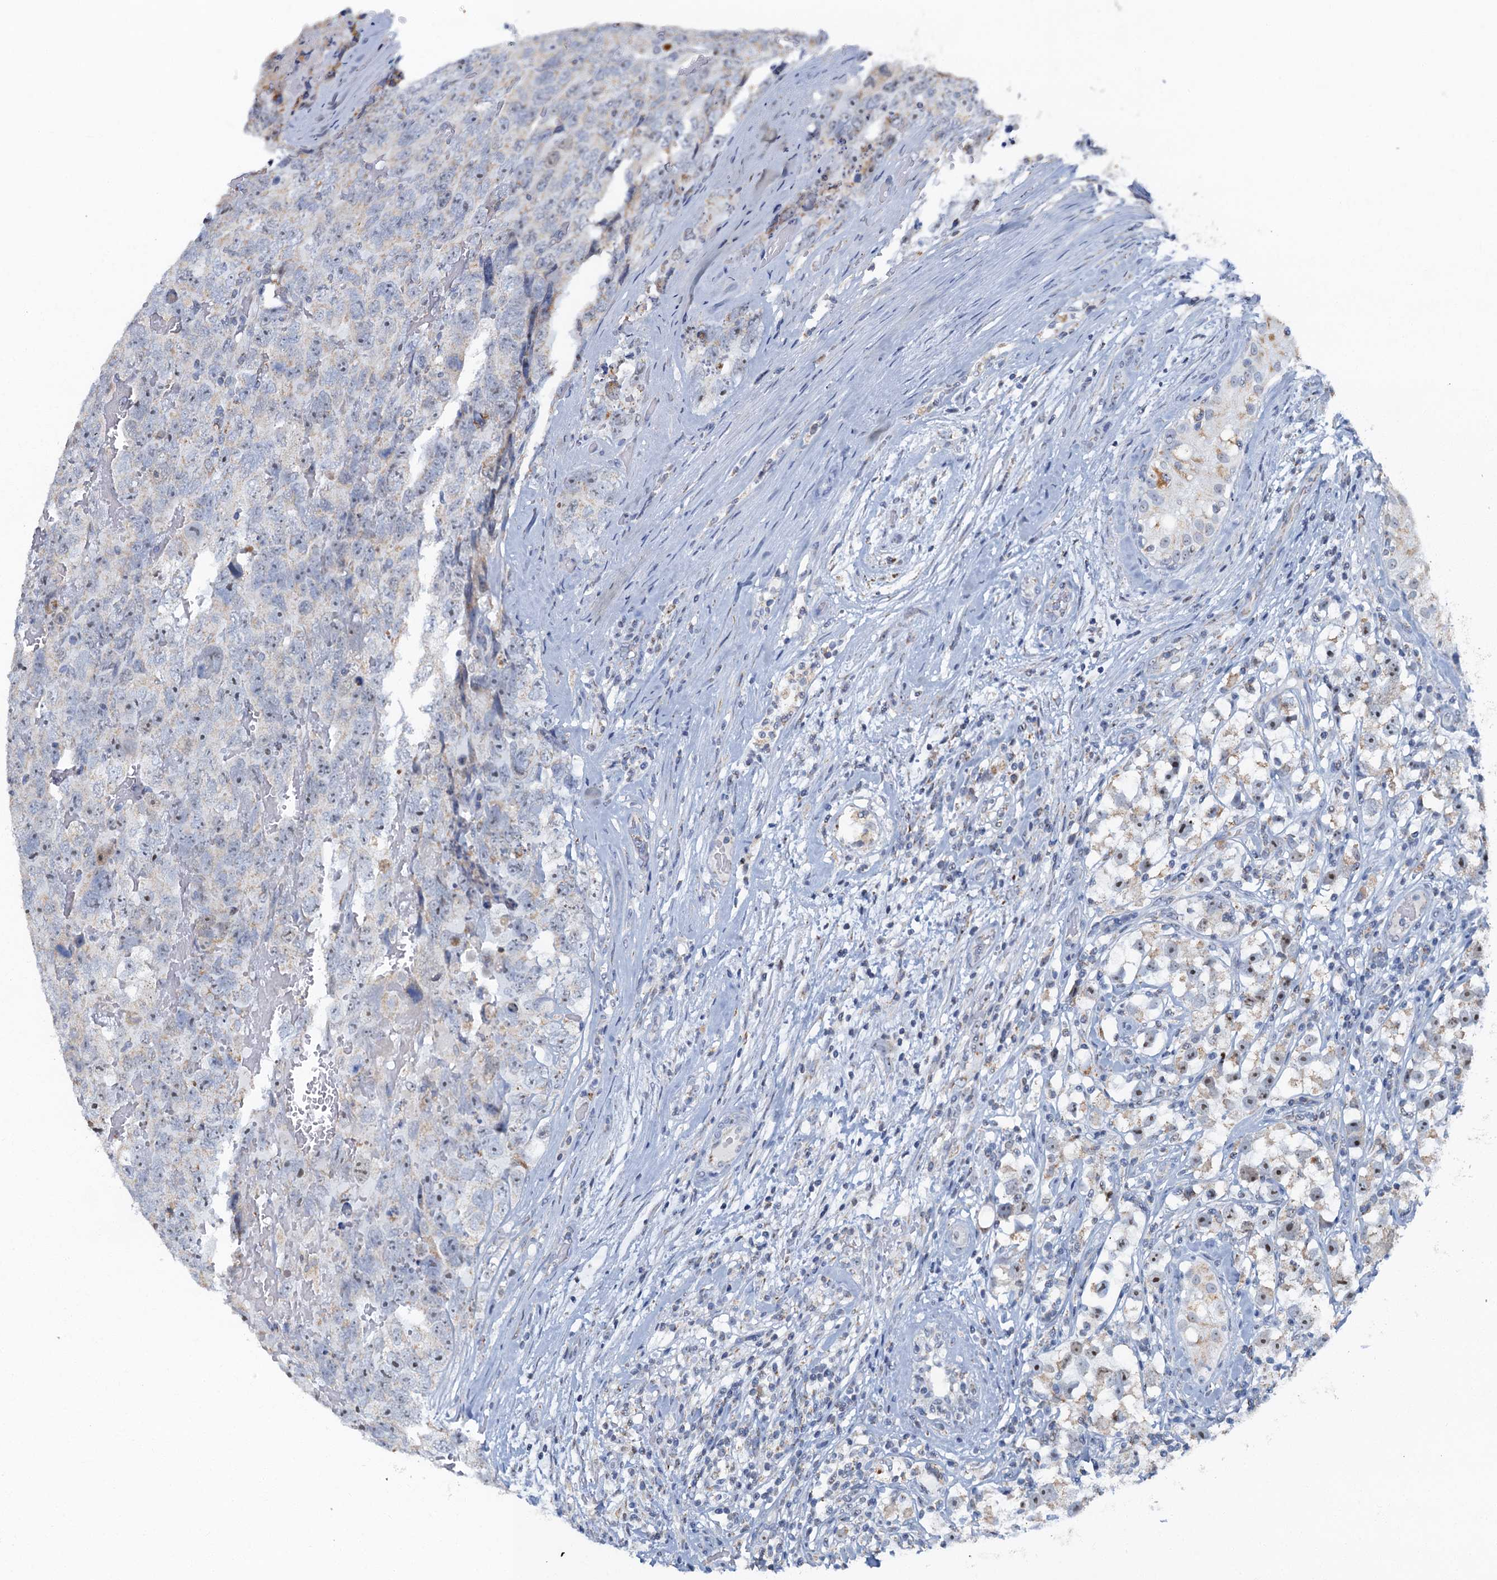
{"staining": {"intensity": "negative", "quantity": "none", "location": "none"}, "tissue": "testis cancer", "cell_type": "Tumor cells", "image_type": "cancer", "snomed": [{"axis": "morphology", "description": "Carcinoma, Embryonal, NOS"}, {"axis": "topography", "description": "Testis"}], "caption": "Immunohistochemistry (IHC) histopathology image of neoplastic tissue: human testis cancer (embryonal carcinoma) stained with DAB displays no significant protein positivity in tumor cells.", "gene": "RAD9B", "patient": {"sex": "male", "age": 45}}